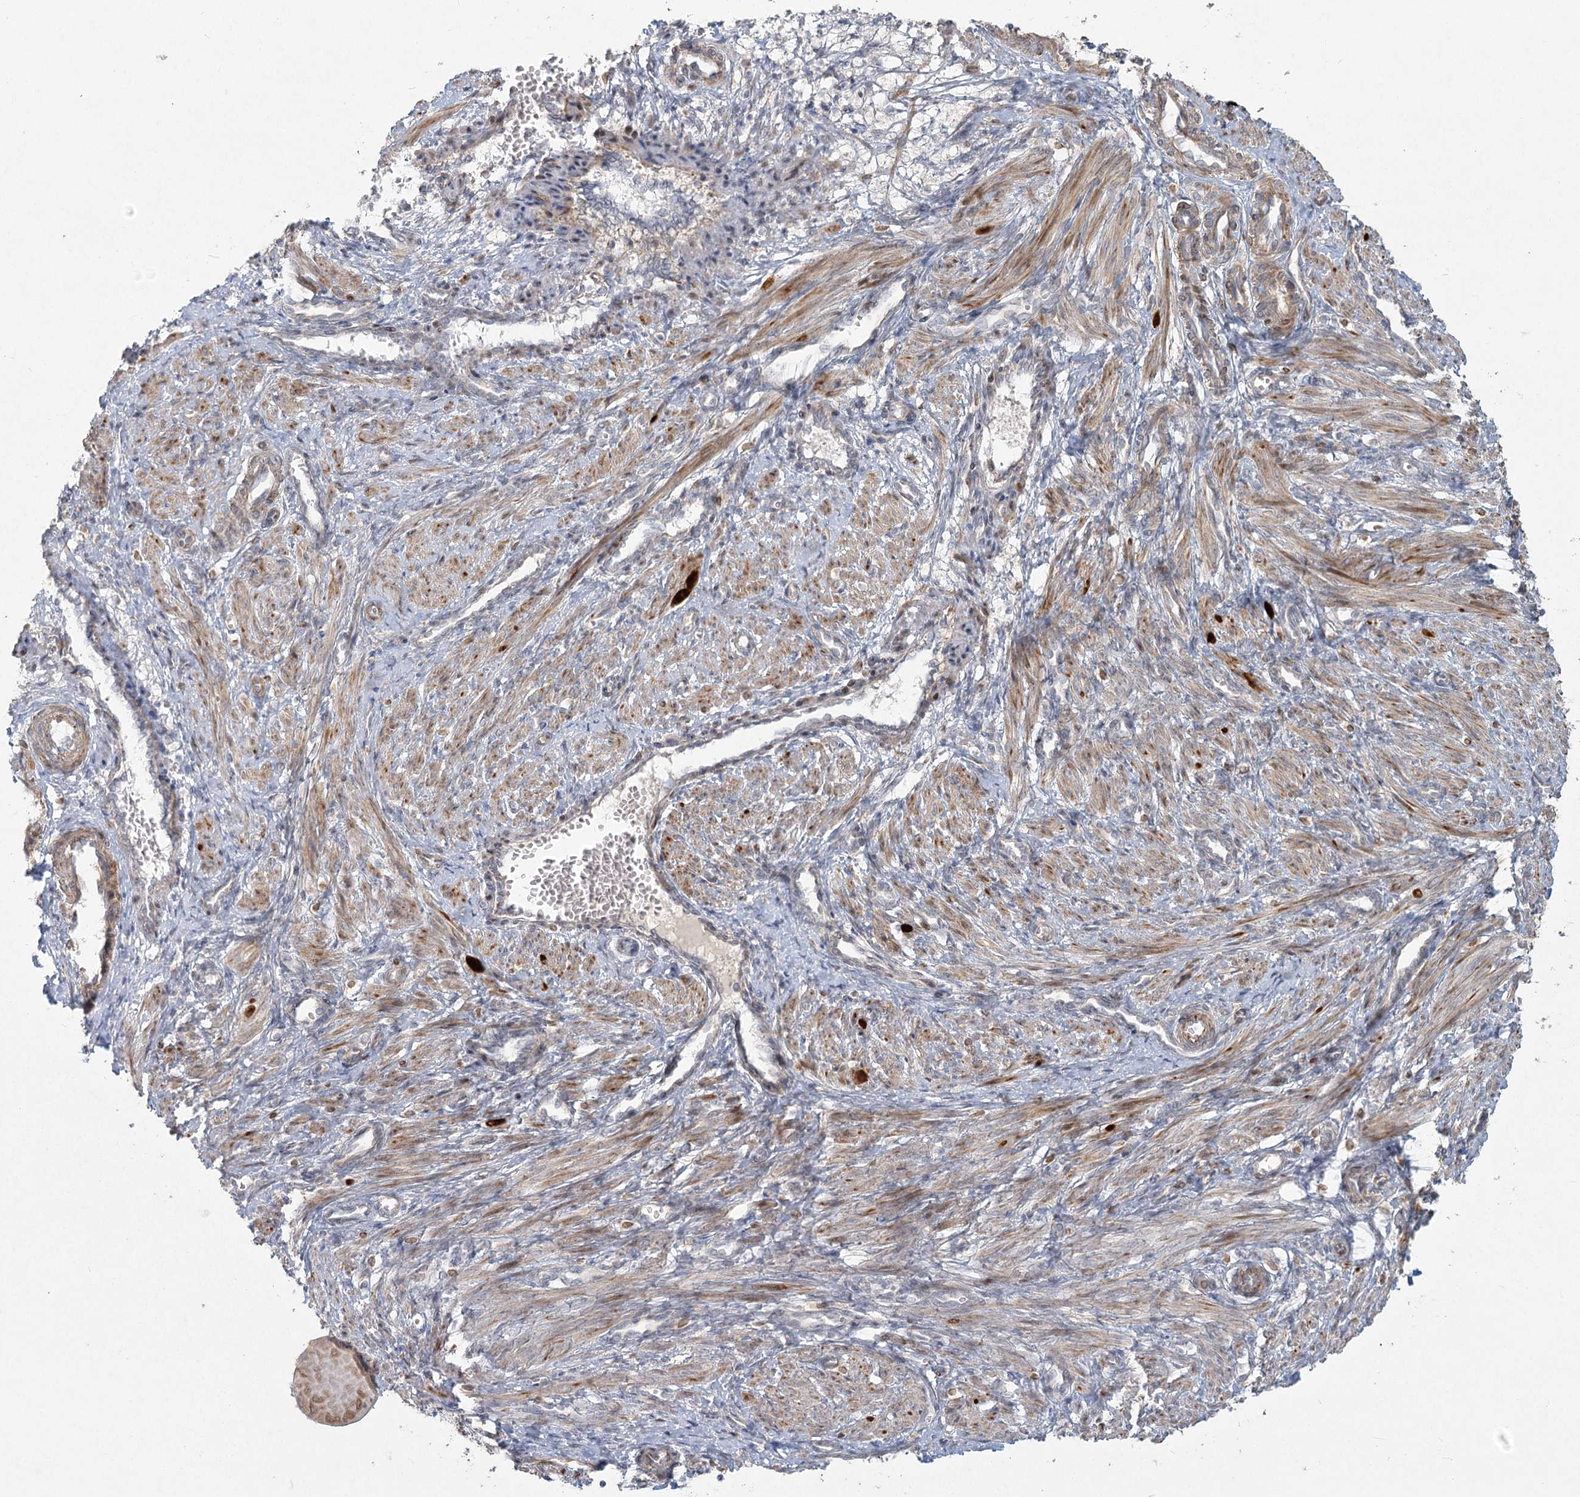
{"staining": {"intensity": "moderate", "quantity": ">75%", "location": "cytoplasmic/membranous"}, "tissue": "smooth muscle", "cell_type": "Smooth muscle cells", "image_type": "normal", "snomed": [{"axis": "morphology", "description": "Normal tissue, NOS"}, {"axis": "topography", "description": "Endometrium"}], "caption": "DAB (3,3'-diaminobenzidine) immunohistochemical staining of unremarkable smooth muscle reveals moderate cytoplasmic/membranous protein expression in approximately >75% of smooth muscle cells.", "gene": "LRP2BP", "patient": {"sex": "female", "age": 33}}